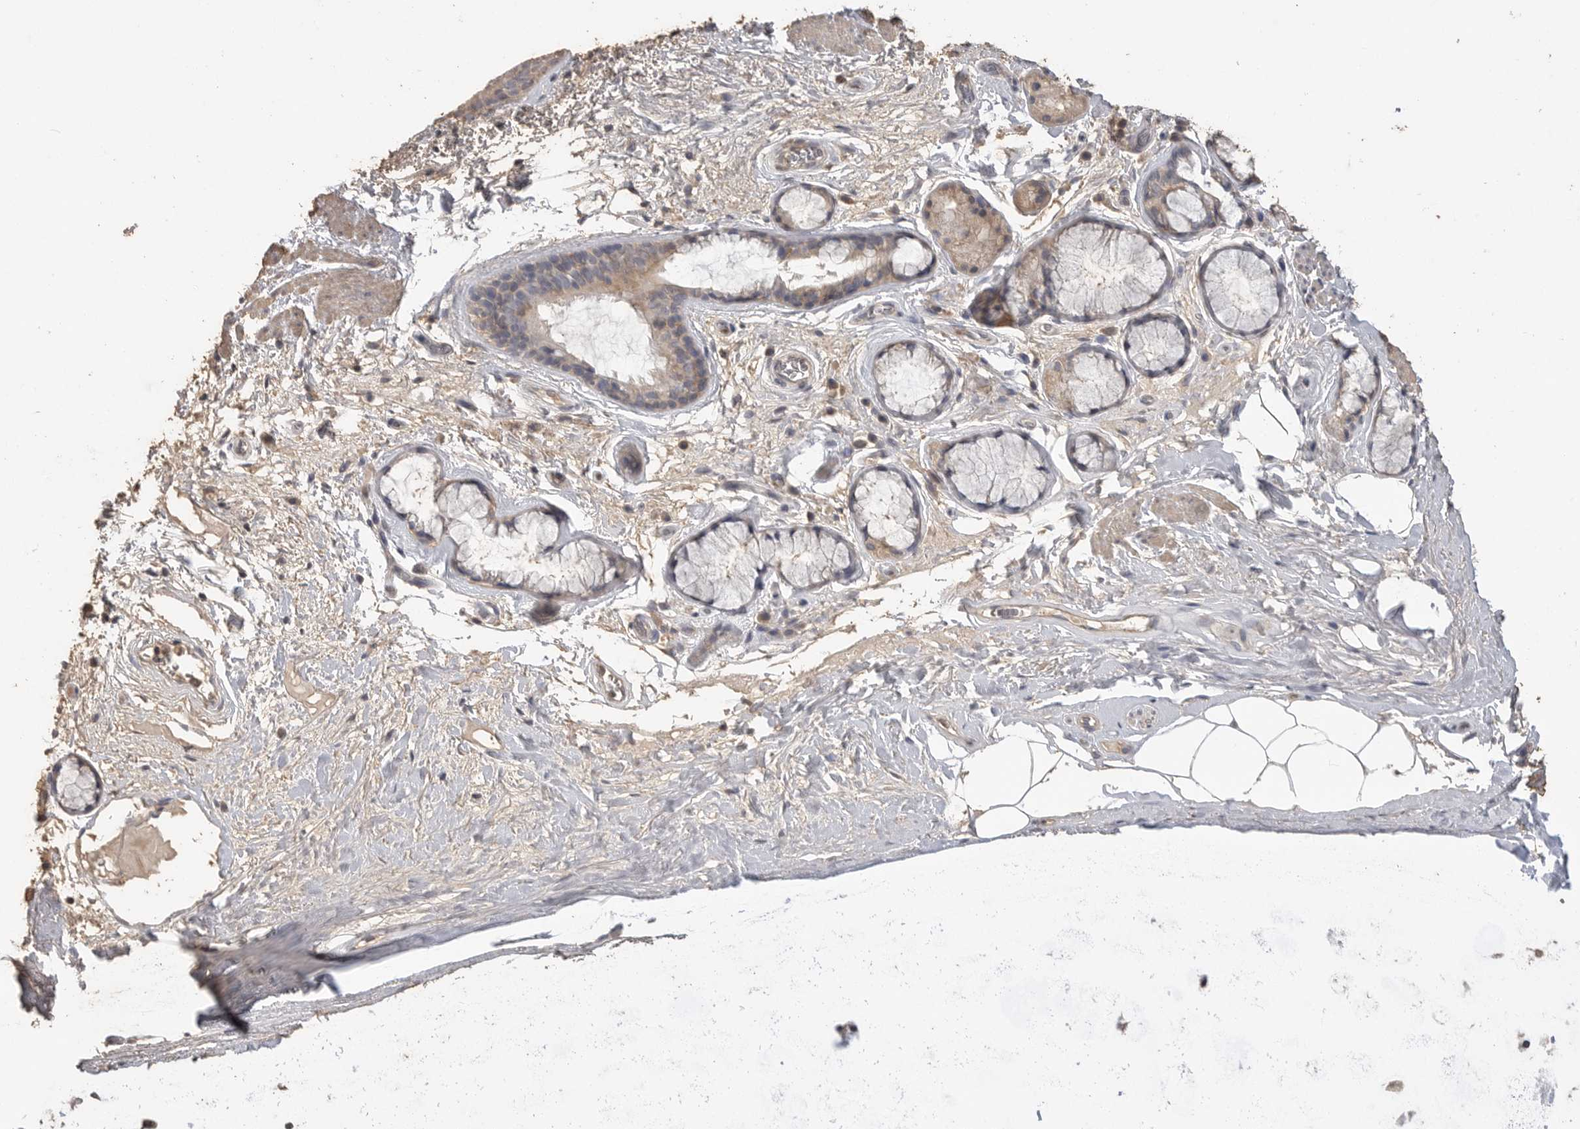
{"staining": {"intensity": "weak", "quantity": "<25%", "location": "cytoplasmic/membranous"}, "tissue": "bronchus", "cell_type": "Respiratory epithelial cells", "image_type": "normal", "snomed": [{"axis": "morphology", "description": "Normal tissue, NOS"}, {"axis": "topography", "description": "Cartilage tissue"}], "caption": "The IHC micrograph has no significant expression in respiratory epithelial cells of bronchus. Brightfield microscopy of IHC stained with DAB (3,3'-diaminobenzidine) (brown) and hematoxylin (blue), captured at high magnification.", "gene": "MAP2K1", "patient": {"sex": "female", "age": 63}}